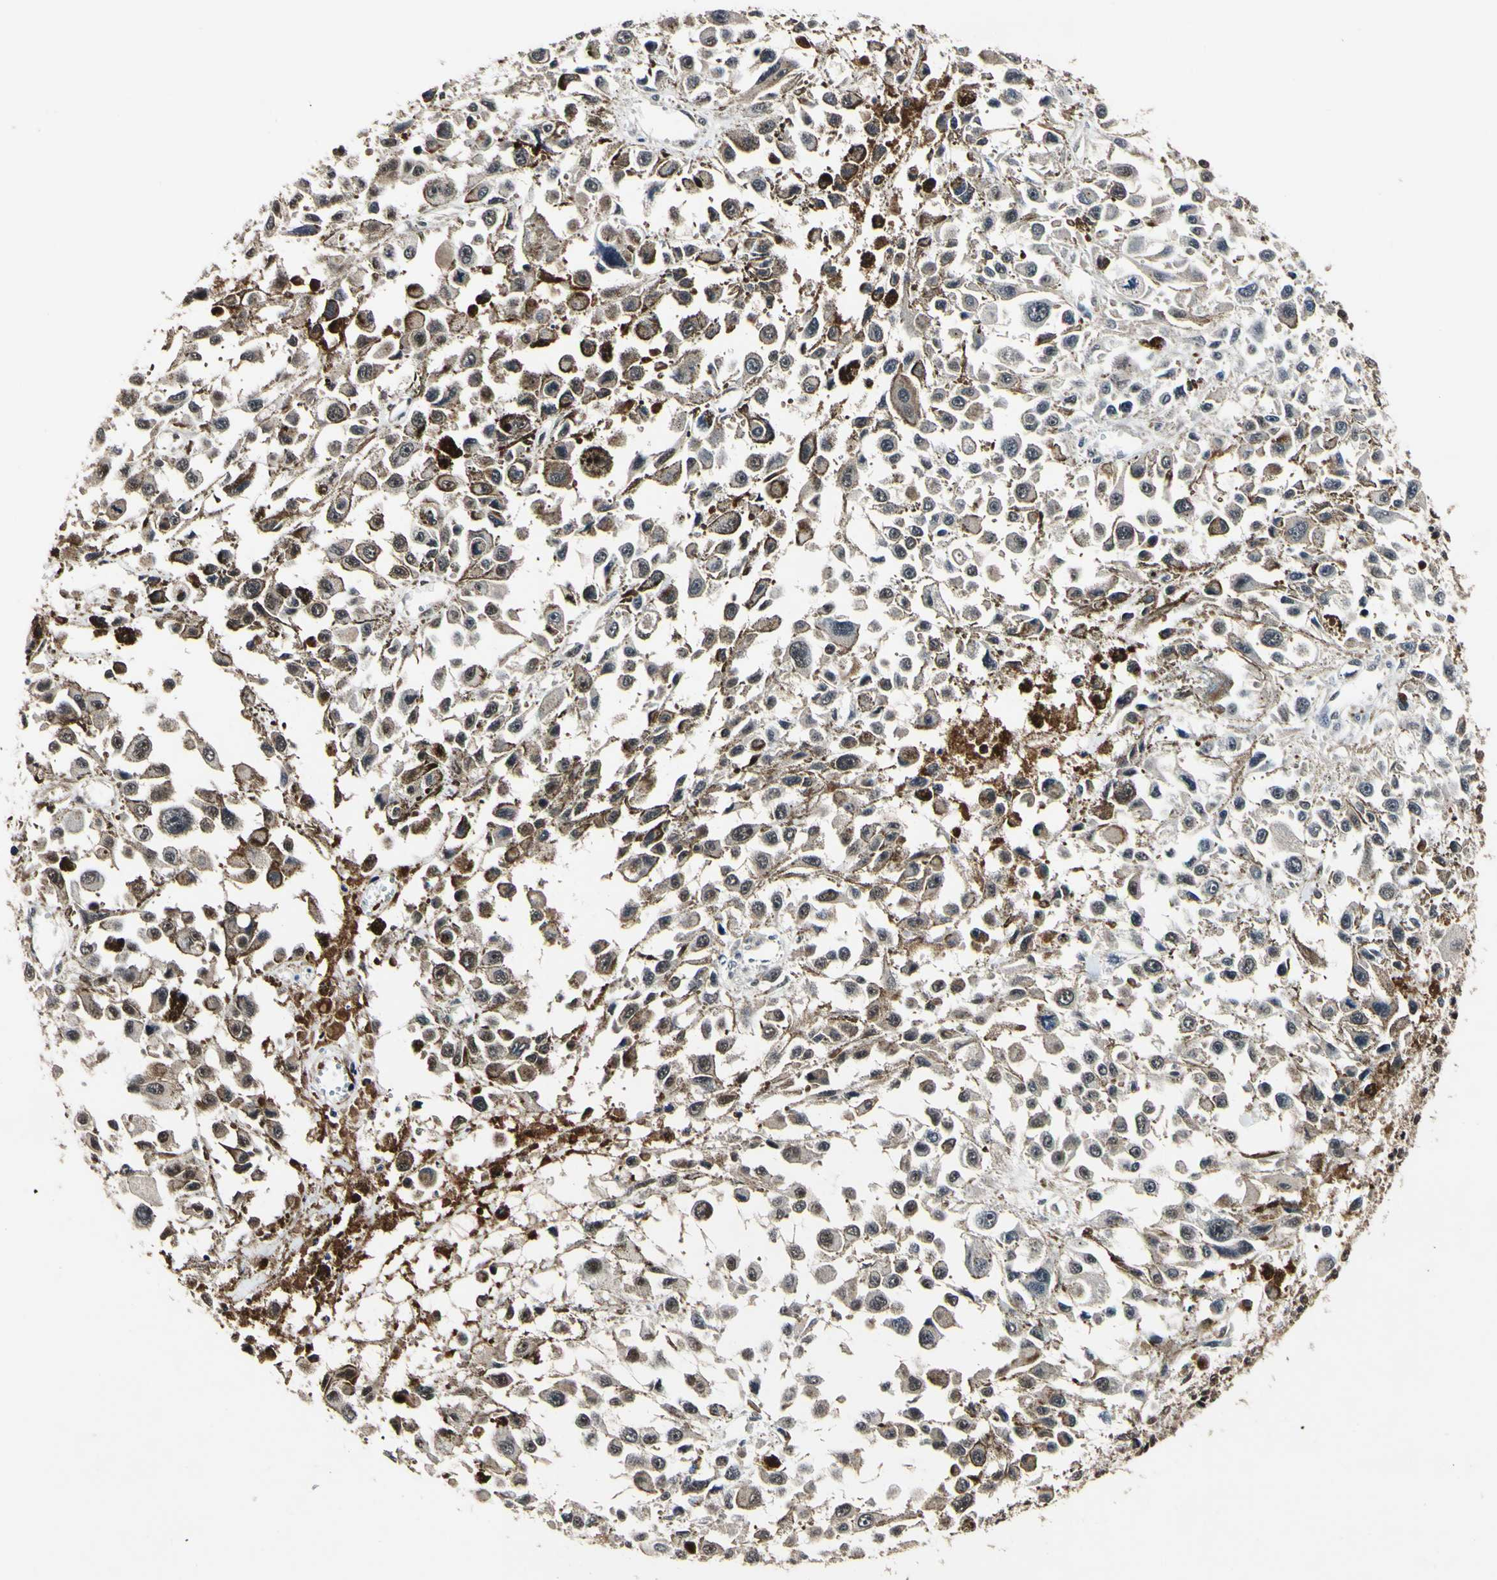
{"staining": {"intensity": "weak", "quantity": ">75%", "location": "cytoplasmic/membranous"}, "tissue": "melanoma", "cell_type": "Tumor cells", "image_type": "cancer", "snomed": [{"axis": "morphology", "description": "Malignant melanoma, Metastatic site"}, {"axis": "topography", "description": "Lymph node"}], "caption": "DAB (3,3'-diaminobenzidine) immunohistochemical staining of malignant melanoma (metastatic site) displays weak cytoplasmic/membranous protein staining in about >75% of tumor cells.", "gene": "PSMD10", "patient": {"sex": "male", "age": 59}}